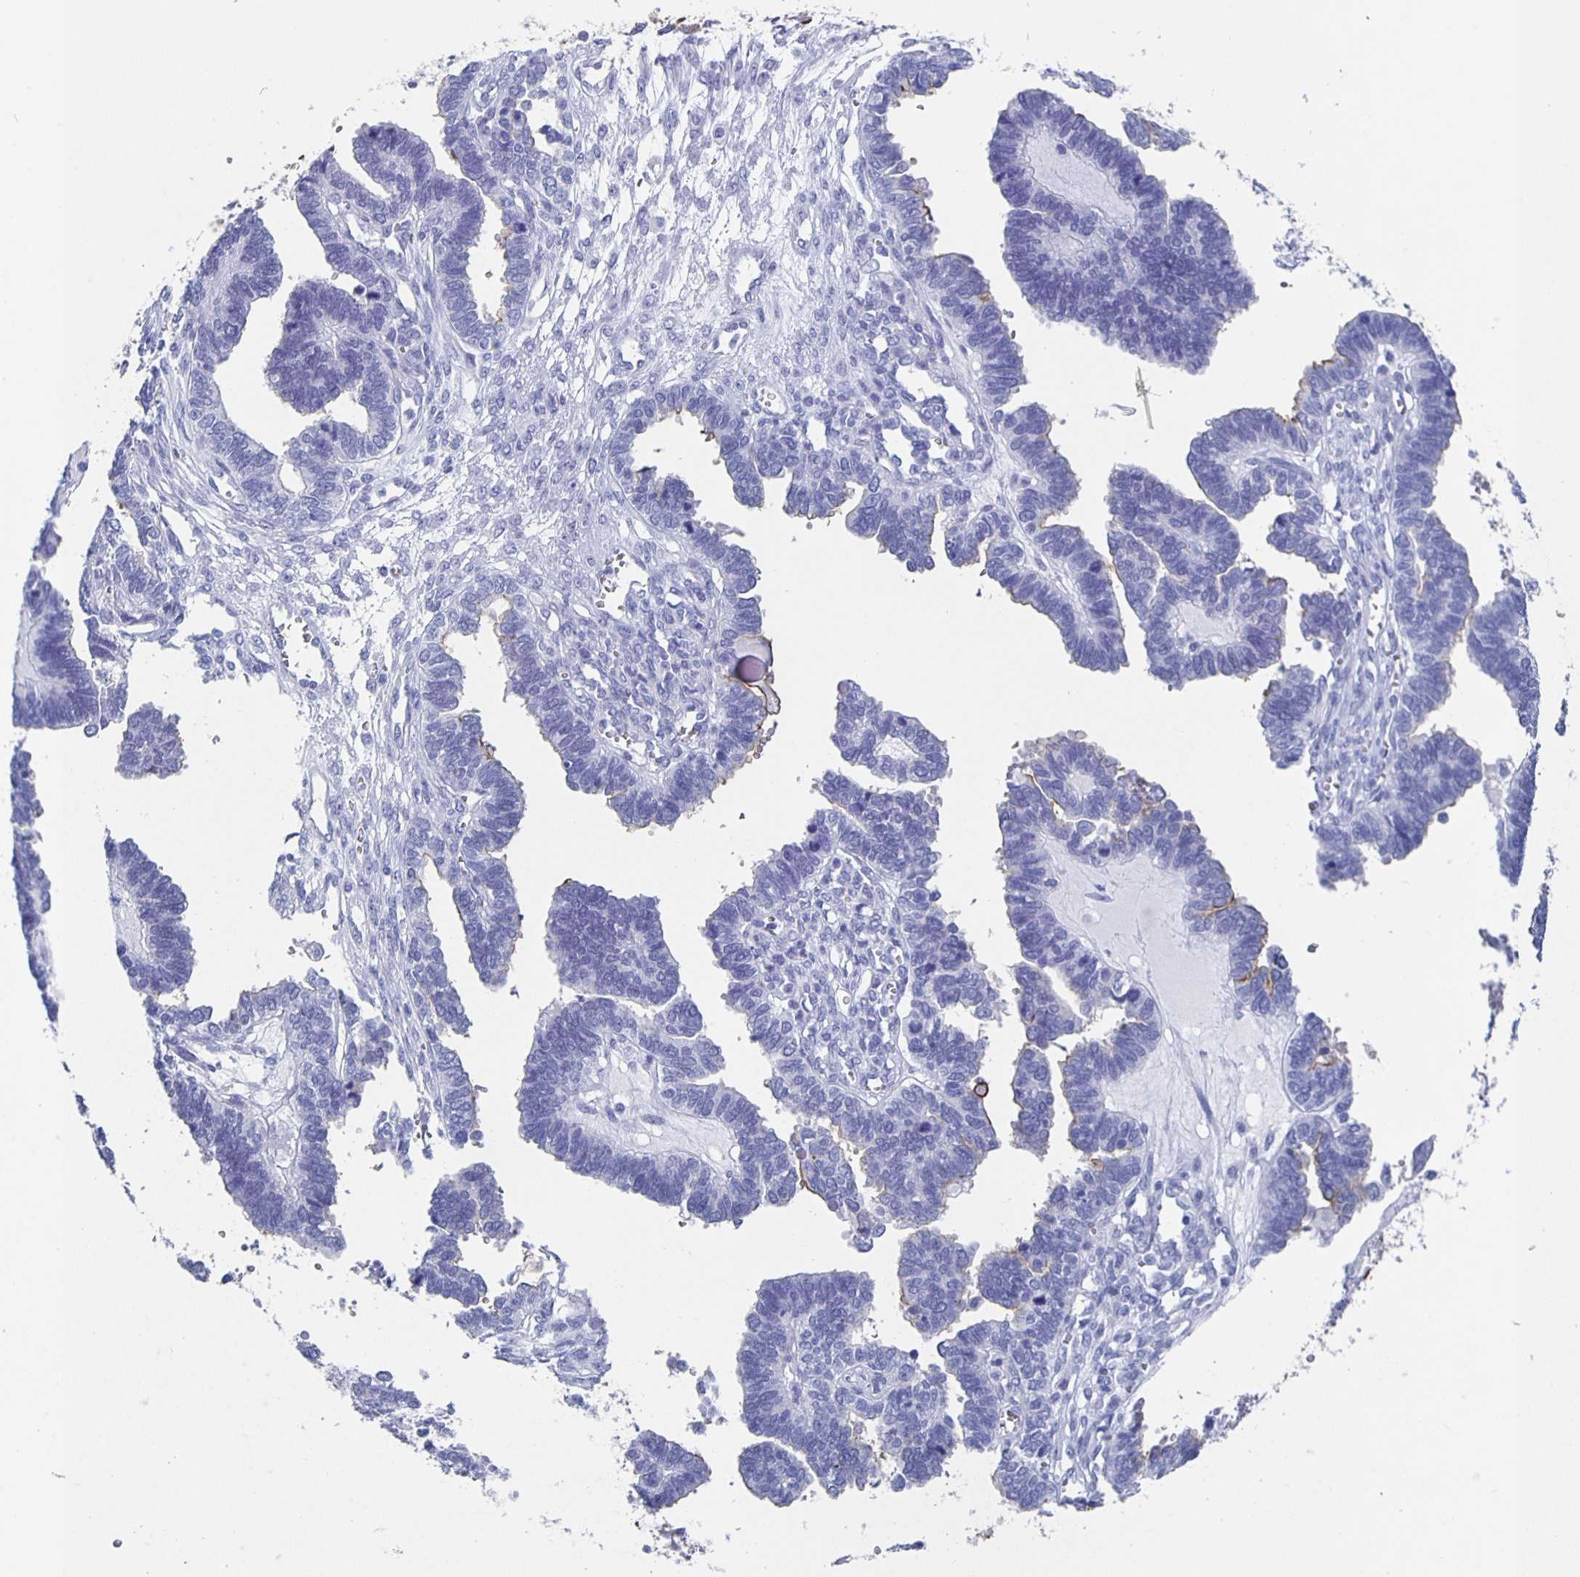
{"staining": {"intensity": "negative", "quantity": "none", "location": "none"}, "tissue": "ovarian cancer", "cell_type": "Tumor cells", "image_type": "cancer", "snomed": [{"axis": "morphology", "description": "Cystadenocarcinoma, serous, NOS"}, {"axis": "topography", "description": "Ovary"}], "caption": "A photomicrograph of human ovarian cancer is negative for staining in tumor cells. (DAB (3,3'-diaminobenzidine) IHC, high magnification).", "gene": "SLC34A2", "patient": {"sex": "female", "age": 51}}